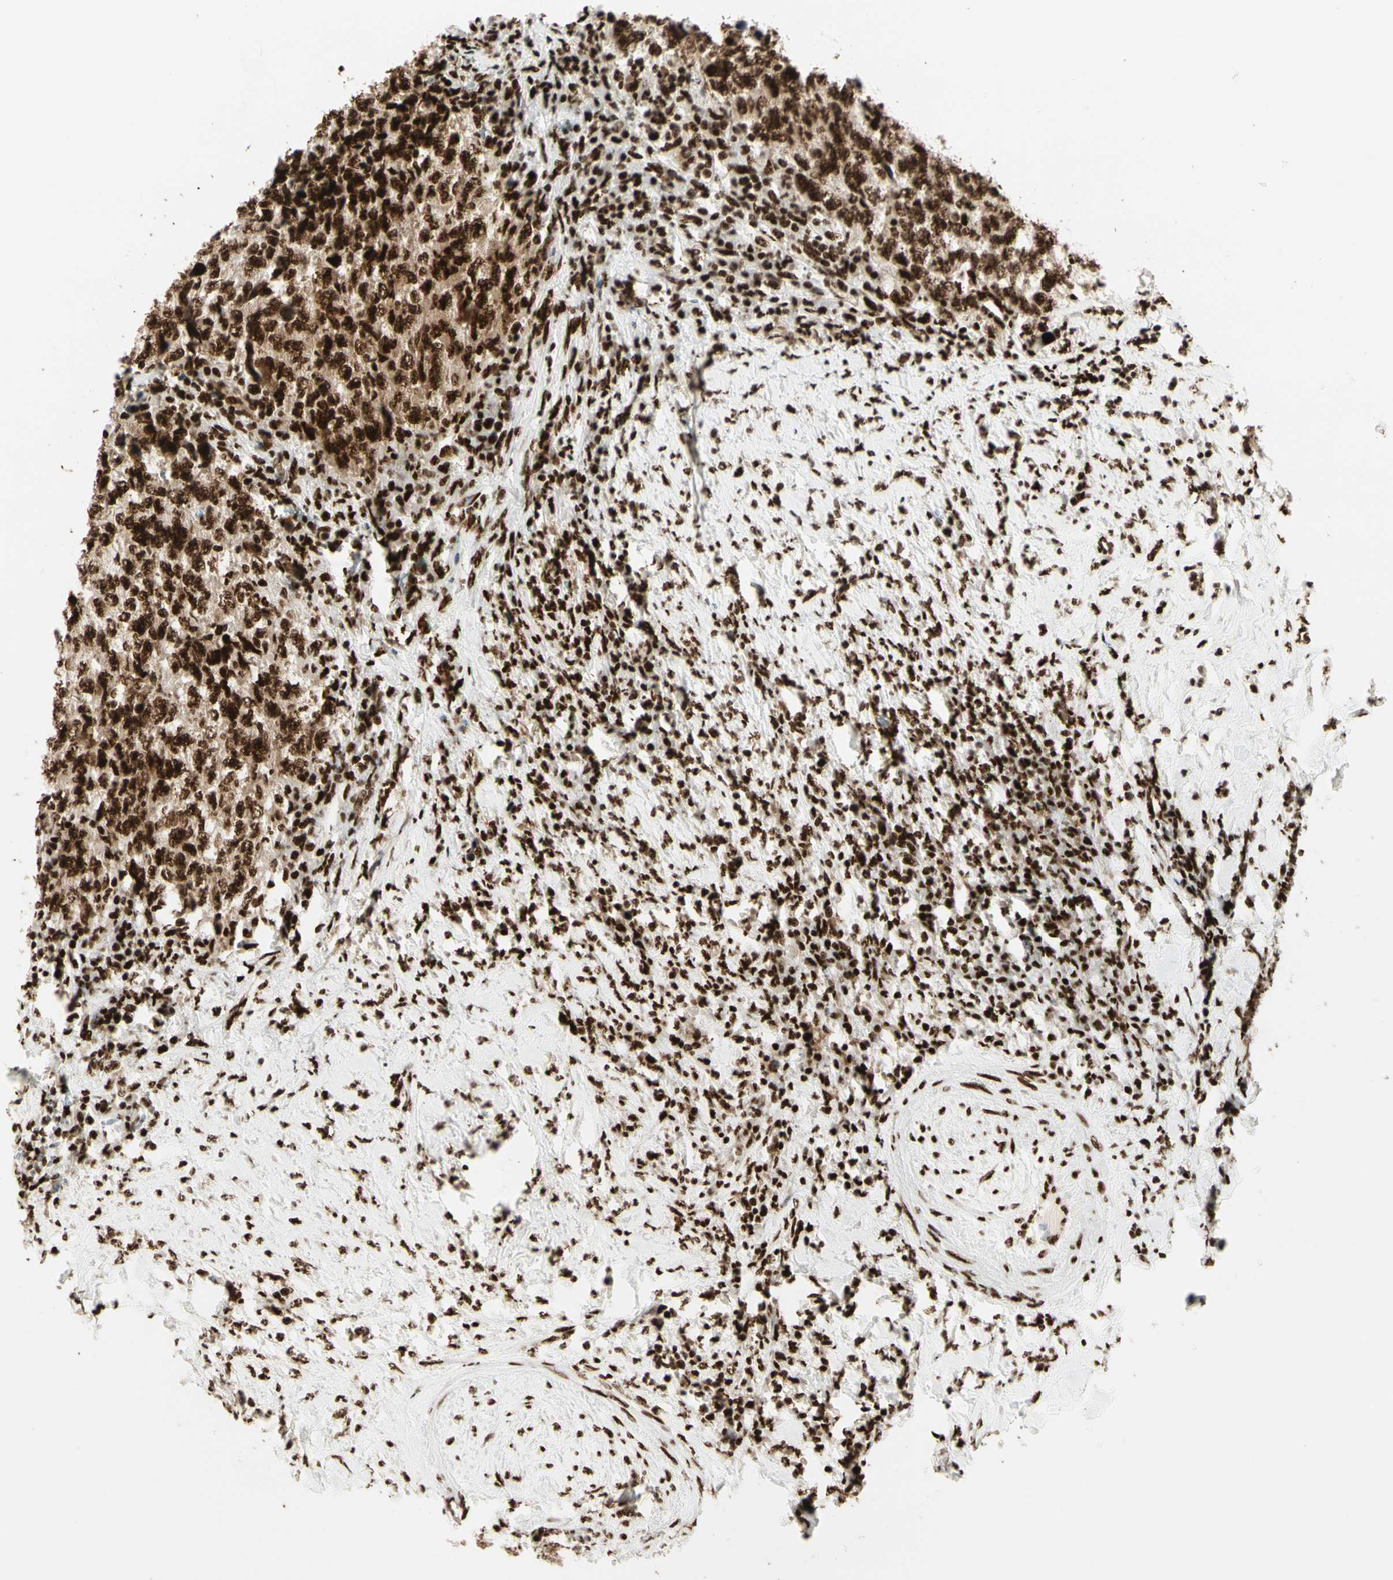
{"staining": {"intensity": "strong", "quantity": ">75%", "location": "cytoplasmic/membranous,nuclear"}, "tissue": "testis cancer", "cell_type": "Tumor cells", "image_type": "cancer", "snomed": [{"axis": "morphology", "description": "Necrosis, NOS"}, {"axis": "morphology", "description": "Carcinoma, Embryonal, NOS"}, {"axis": "topography", "description": "Testis"}], "caption": "Immunohistochemistry of testis cancer shows high levels of strong cytoplasmic/membranous and nuclear staining in approximately >75% of tumor cells.", "gene": "CCAR1", "patient": {"sex": "male", "age": 19}}